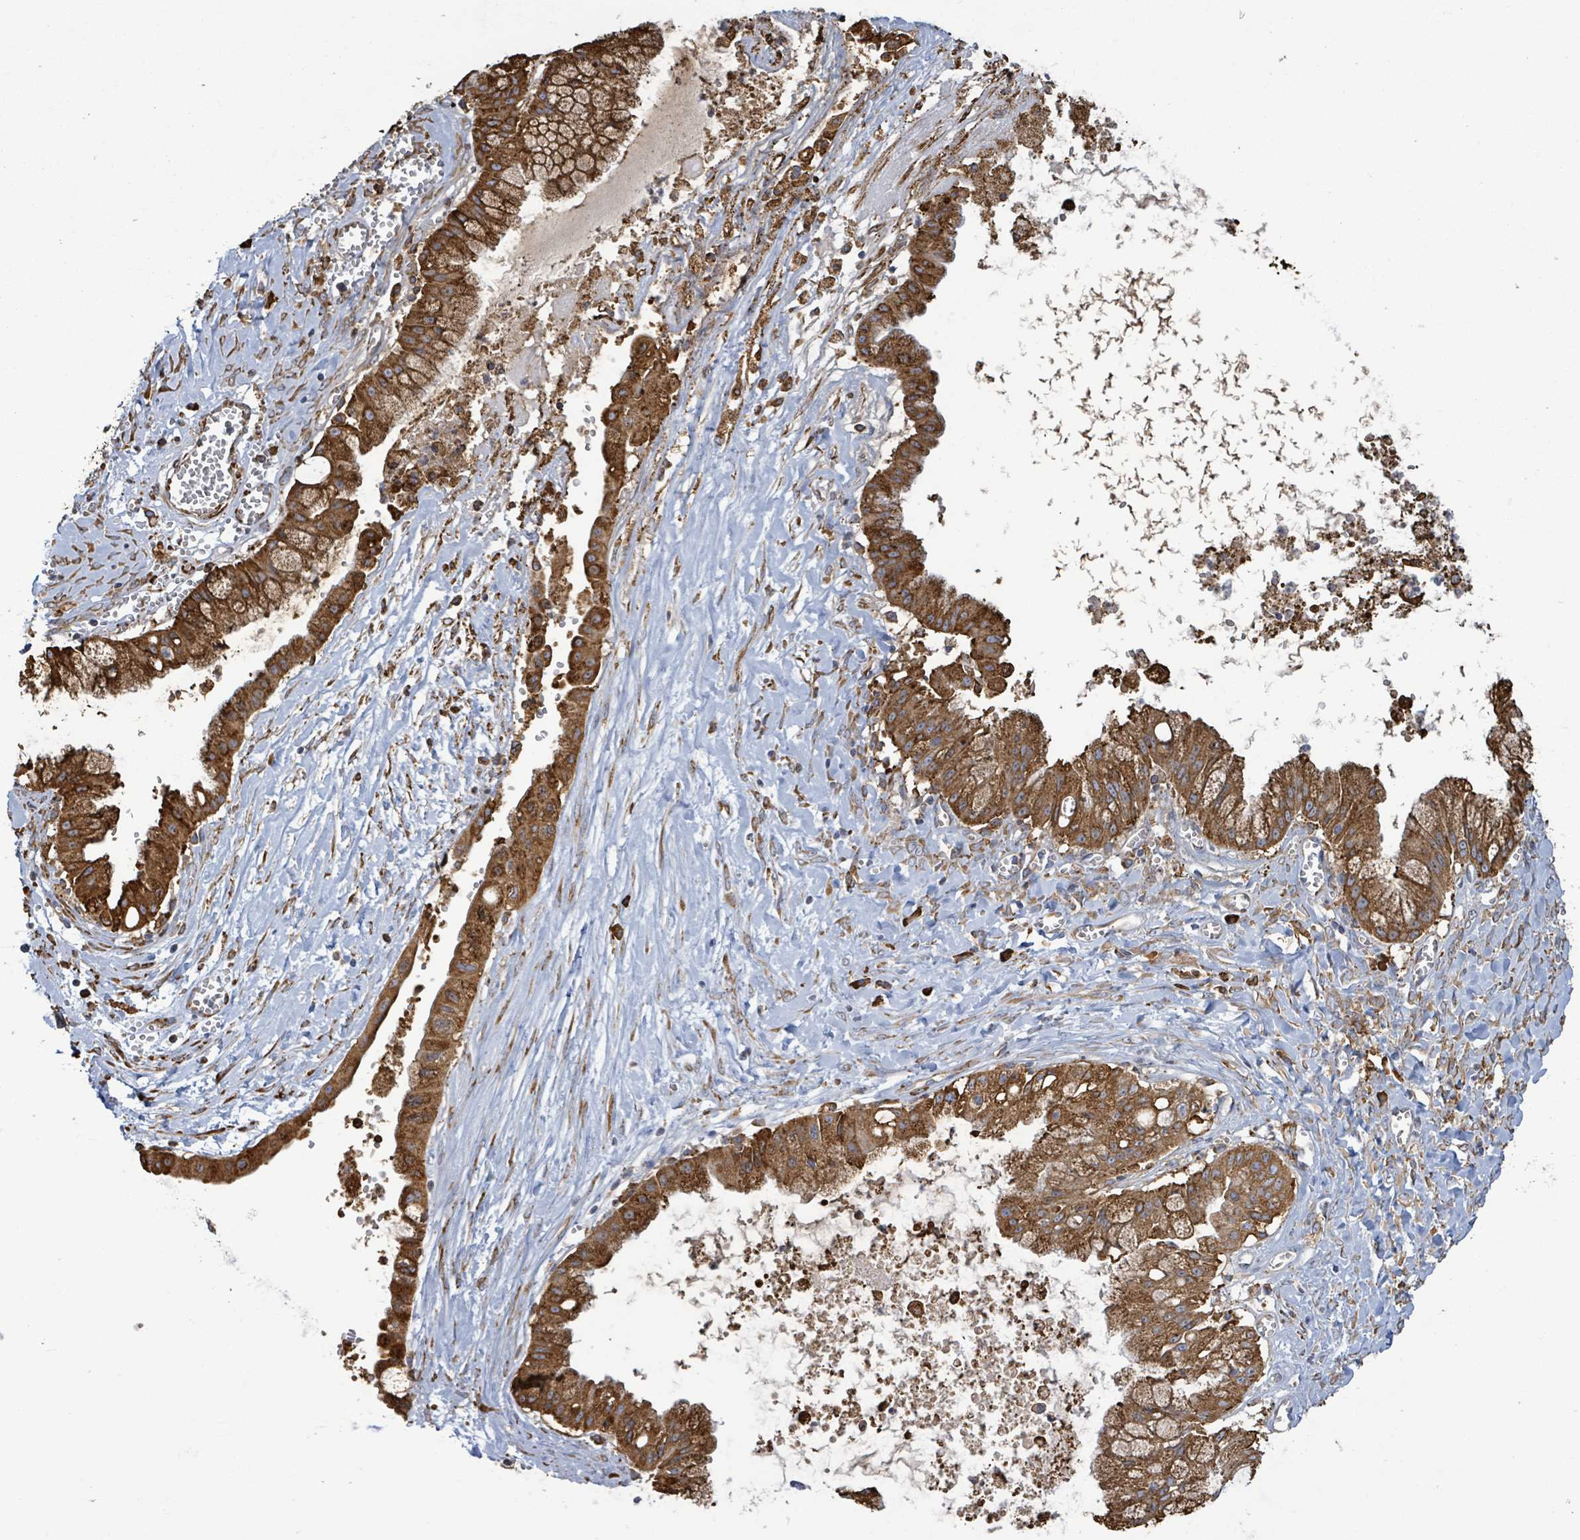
{"staining": {"intensity": "strong", "quantity": ">75%", "location": "cytoplasmic/membranous"}, "tissue": "ovarian cancer", "cell_type": "Tumor cells", "image_type": "cancer", "snomed": [{"axis": "morphology", "description": "Cystadenocarcinoma, mucinous, NOS"}, {"axis": "topography", "description": "Ovary"}], "caption": "Mucinous cystadenocarcinoma (ovarian) was stained to show a protein in brown. There is high levels of strong cytoplasmic/membranous positivity in about >75% of tumor cells.", "gene": "RFPL4A", "patient": {"sex": "female", "age": 70}}